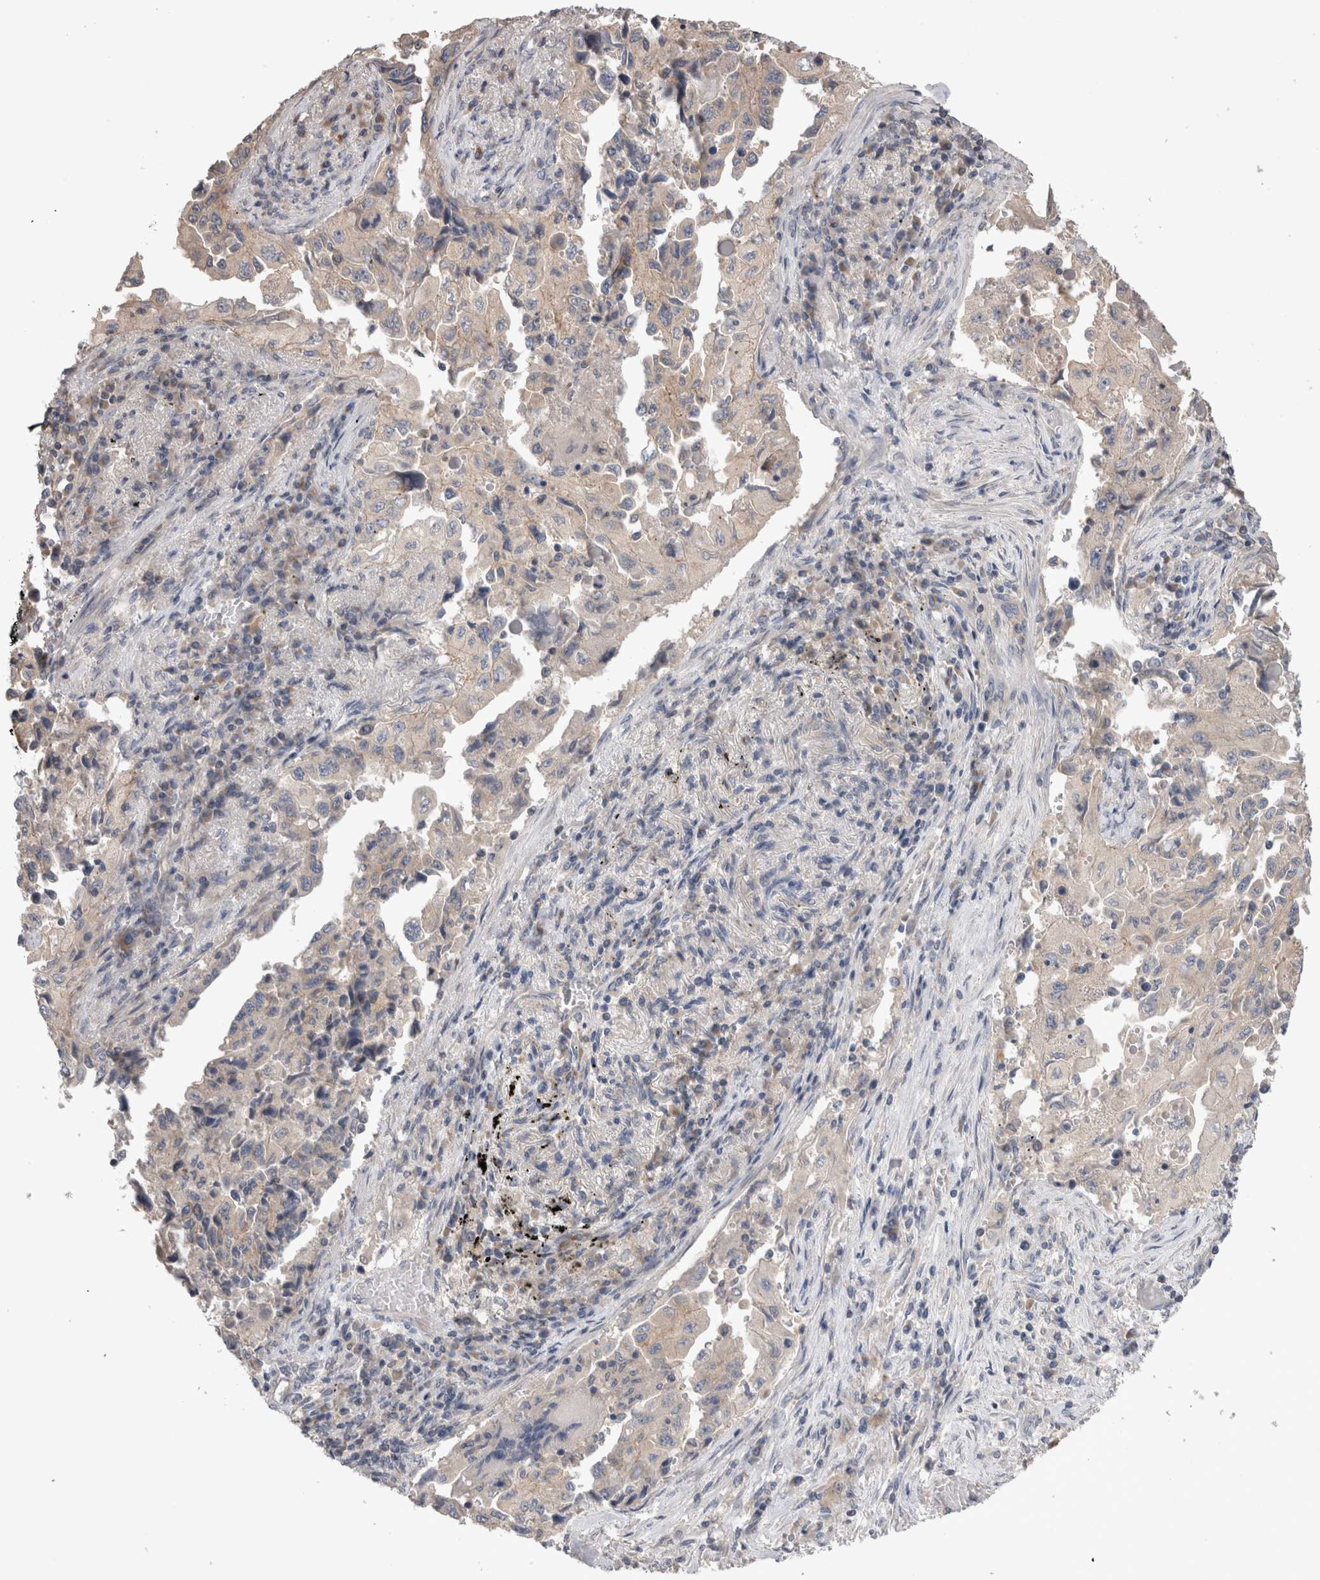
{"staining": {"intensity": "weak", "quantity": "<25%", "location": "cytoplasmic/membranous"}, "tissue": "lung cancer", "cell_type": "Tumor cells", "image_type": "cancer", "snomed": [{"axis": "morphology", "description": "Adenocarcinoma, NOS"}, {"axis": "topography", "description": "Lung"}], "caption": "Immunohistochemistry histopathology image of neoplastic tissue: adenocarcinoma (lung) stained with DAB (3,3'-diaminobenzidine) demonstrates no significant protein expression in tumor cells.", "gene": "OTOR", "patient": {"sex": "female", "age": 51}}